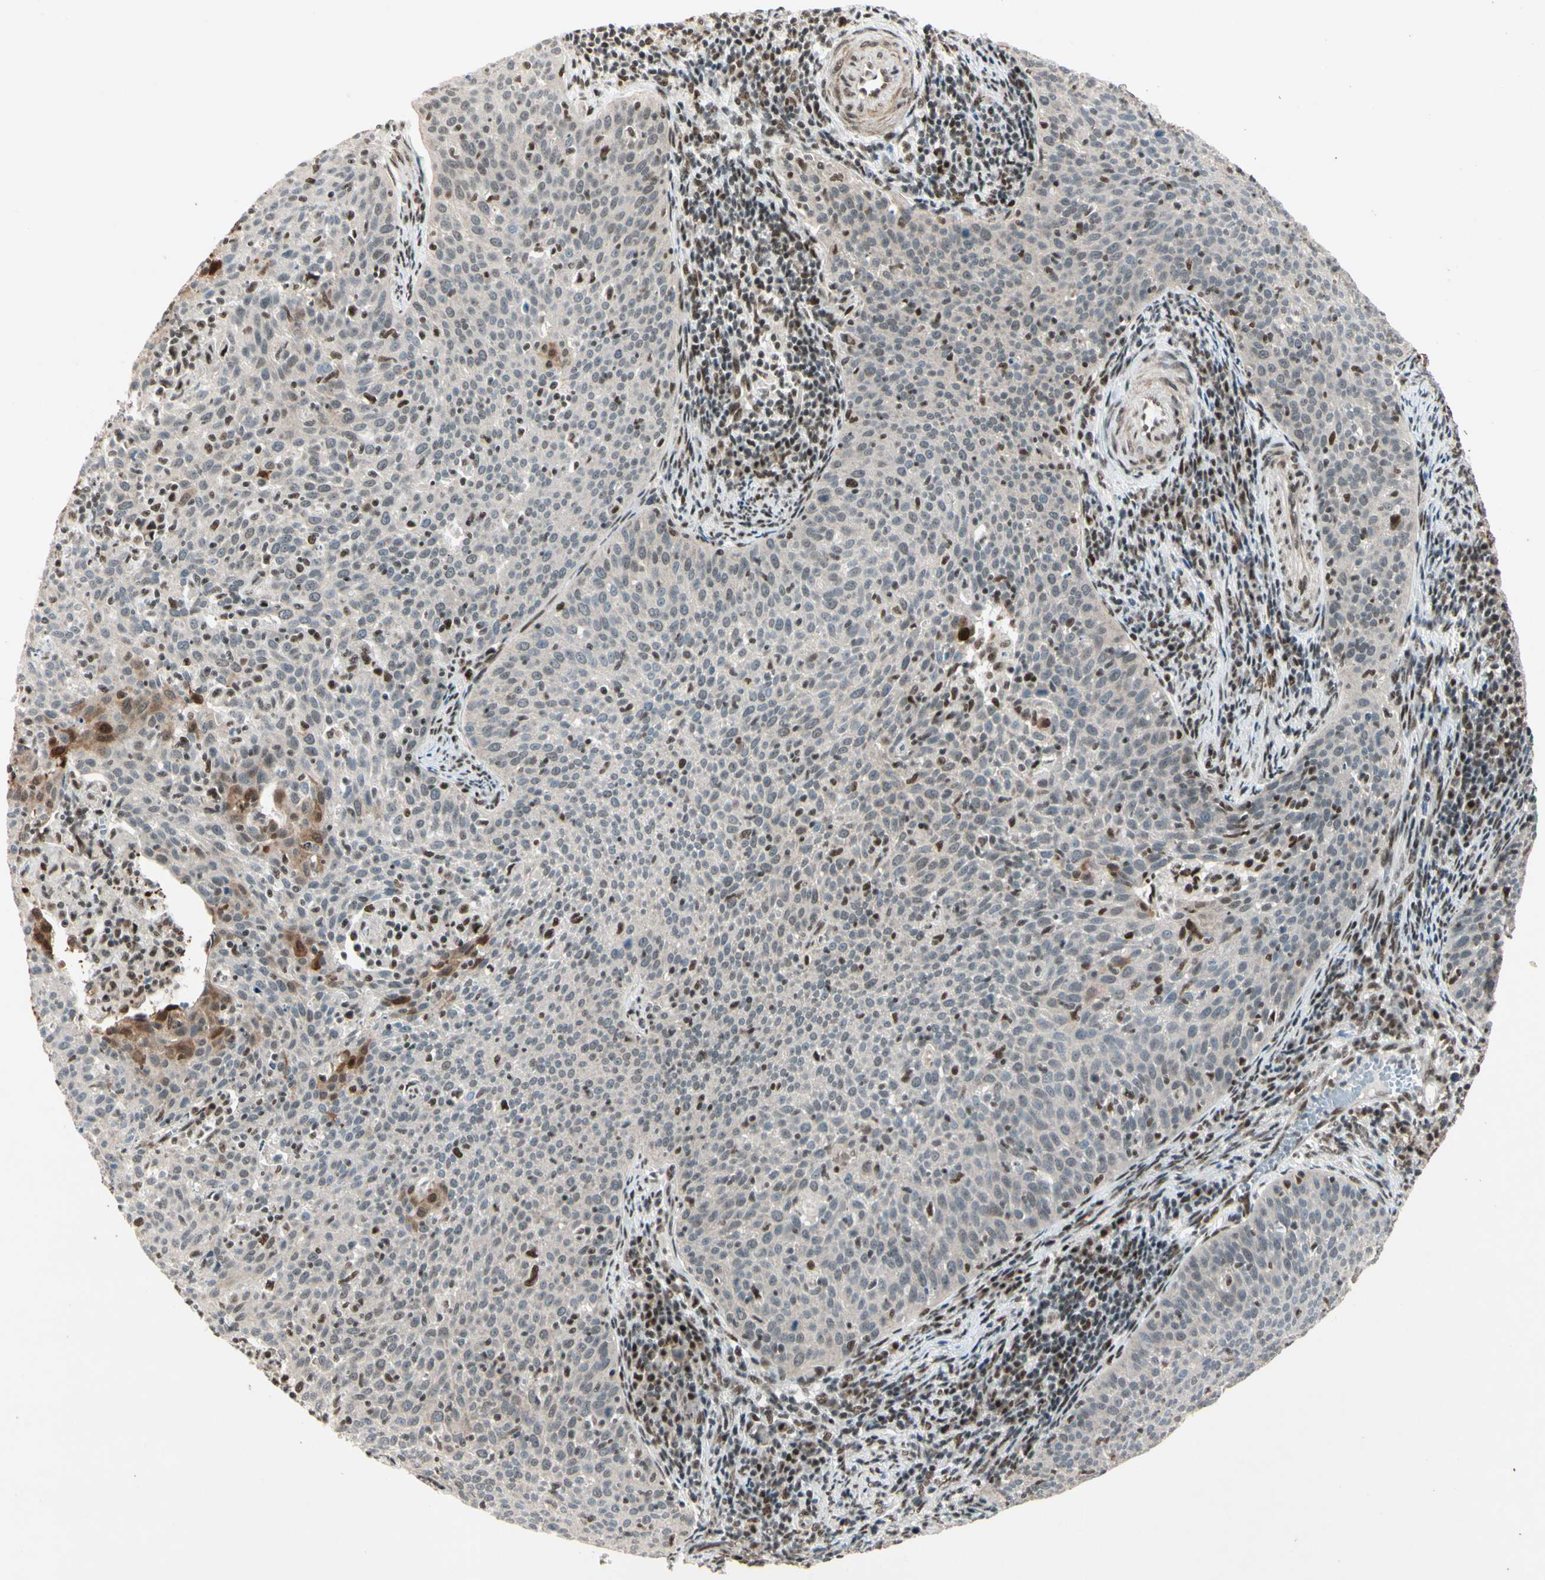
{"staining": {"intensity": "moderate", "quantity": "<25%", "location": "cytoplasmic/membranous,nuclear"}, "tissue": "cervical cancer", "cell_type": "Tumor cells", "image_type": "cancer", "snomed": [{"axis": "morphology", "description": "Squamous cell carcinoma, NOS"}, {"axis": "topography", "description": "Cervix"}], "caption": "Immunohistochemistry of cervical cancer reveals low levels of moderate cytoplasmic/membranous and nuclear expression in approximately <25% of tumor cells. Ihc stains the protein in brown and the nuclei are stained blue.", "gene": "CHAMP1", "patient": {"sex": "female", "age": 38}}